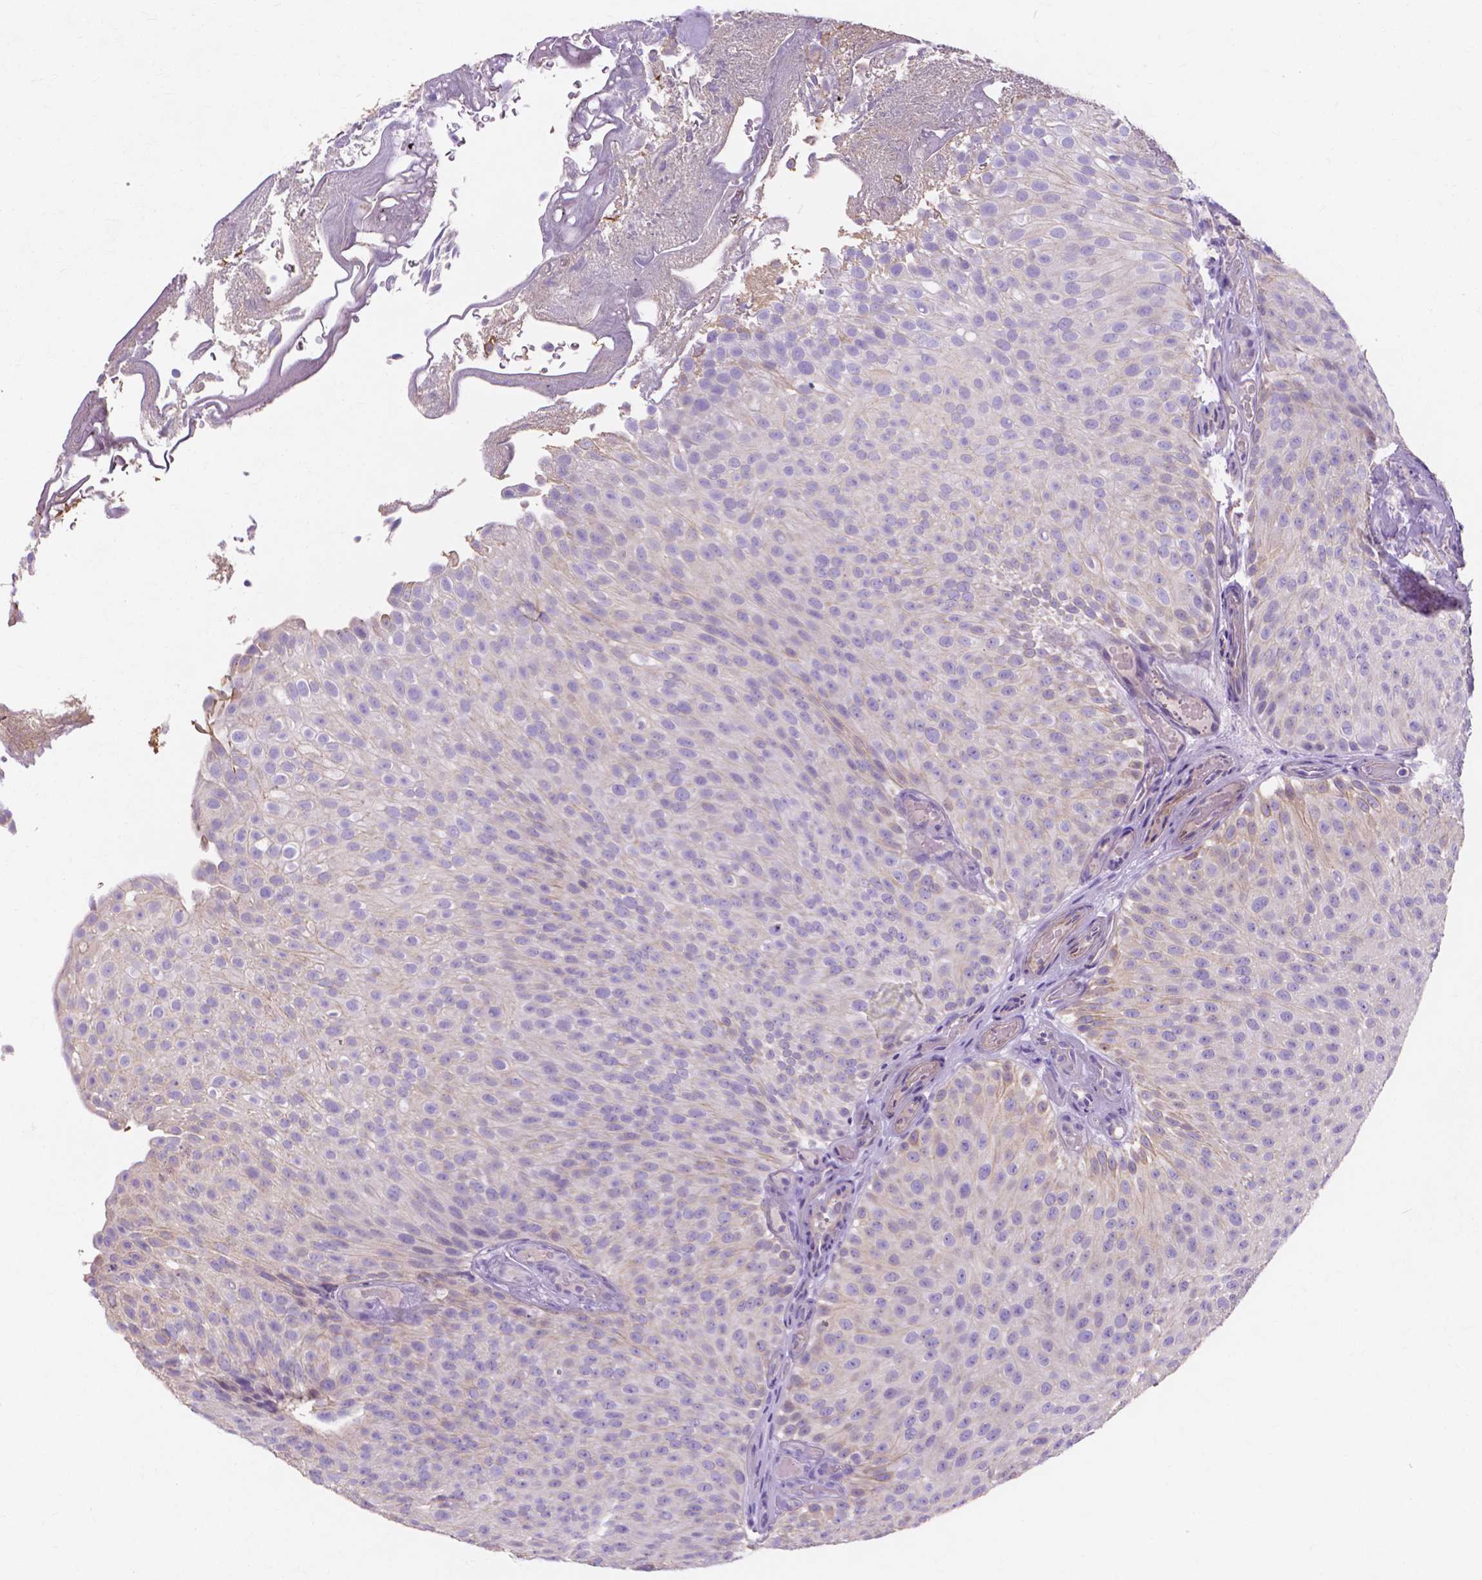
{"staining": {"intensity": "negative", "quantity": "none", "location": "none"}, "tissue": "urothelial cancer", "cell_type": "Tumor cells", "image_type": "cancer", "snomed": [{"axis": "morphology", "description": "Urothelial carcinoma, Low grade"}, {"axis": "topography", "description": "Urinary bladder"}], "caption": "Human urothelial cancer stained for a protein using immunohistochemistry (IHC) shows no expression in tumor cells.", "gene": "MBLAC1", "patient": {"sex": "male", "age": 78}}